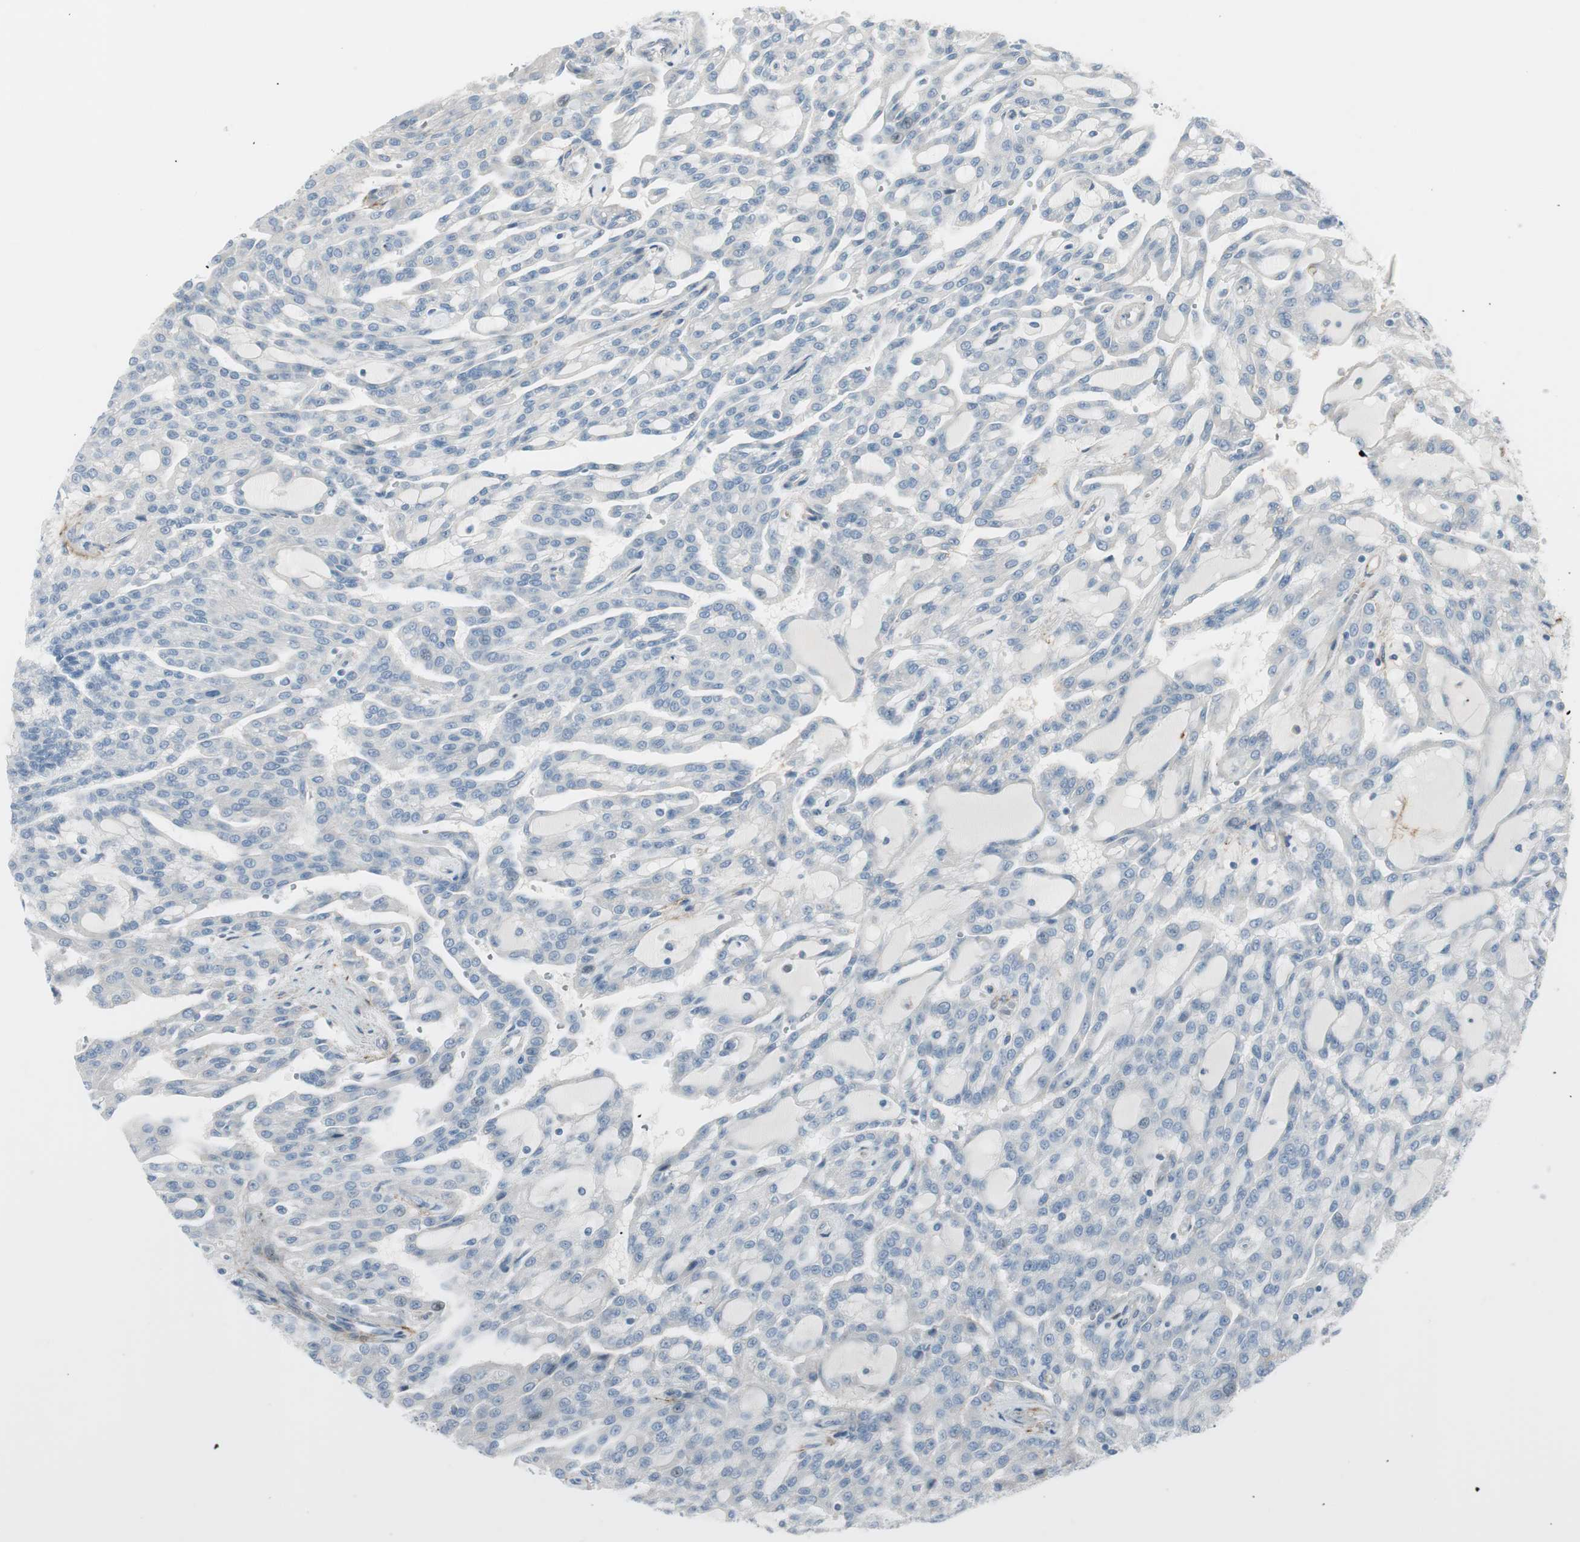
{"staining": {"intensity": "negative", "quantity": "none", "location": "none"}, "tissue": "renal cancer", "cell_type": "Tumor cells", "image_type": "cancer", "snomed": [{"axis": "morphology", "description": "Adenocarcinoma, NOS"}, {"axis": "topography", "description": "Kidney"}], "caption": "High power microscopy histopathology image of an immunohistochemistry micrograph of adenocarcinoma (renal), revealing no significant staining in tumor cells.", "gene": "CACNA2D1", "patient": {"sex": "male", "age": 63}}